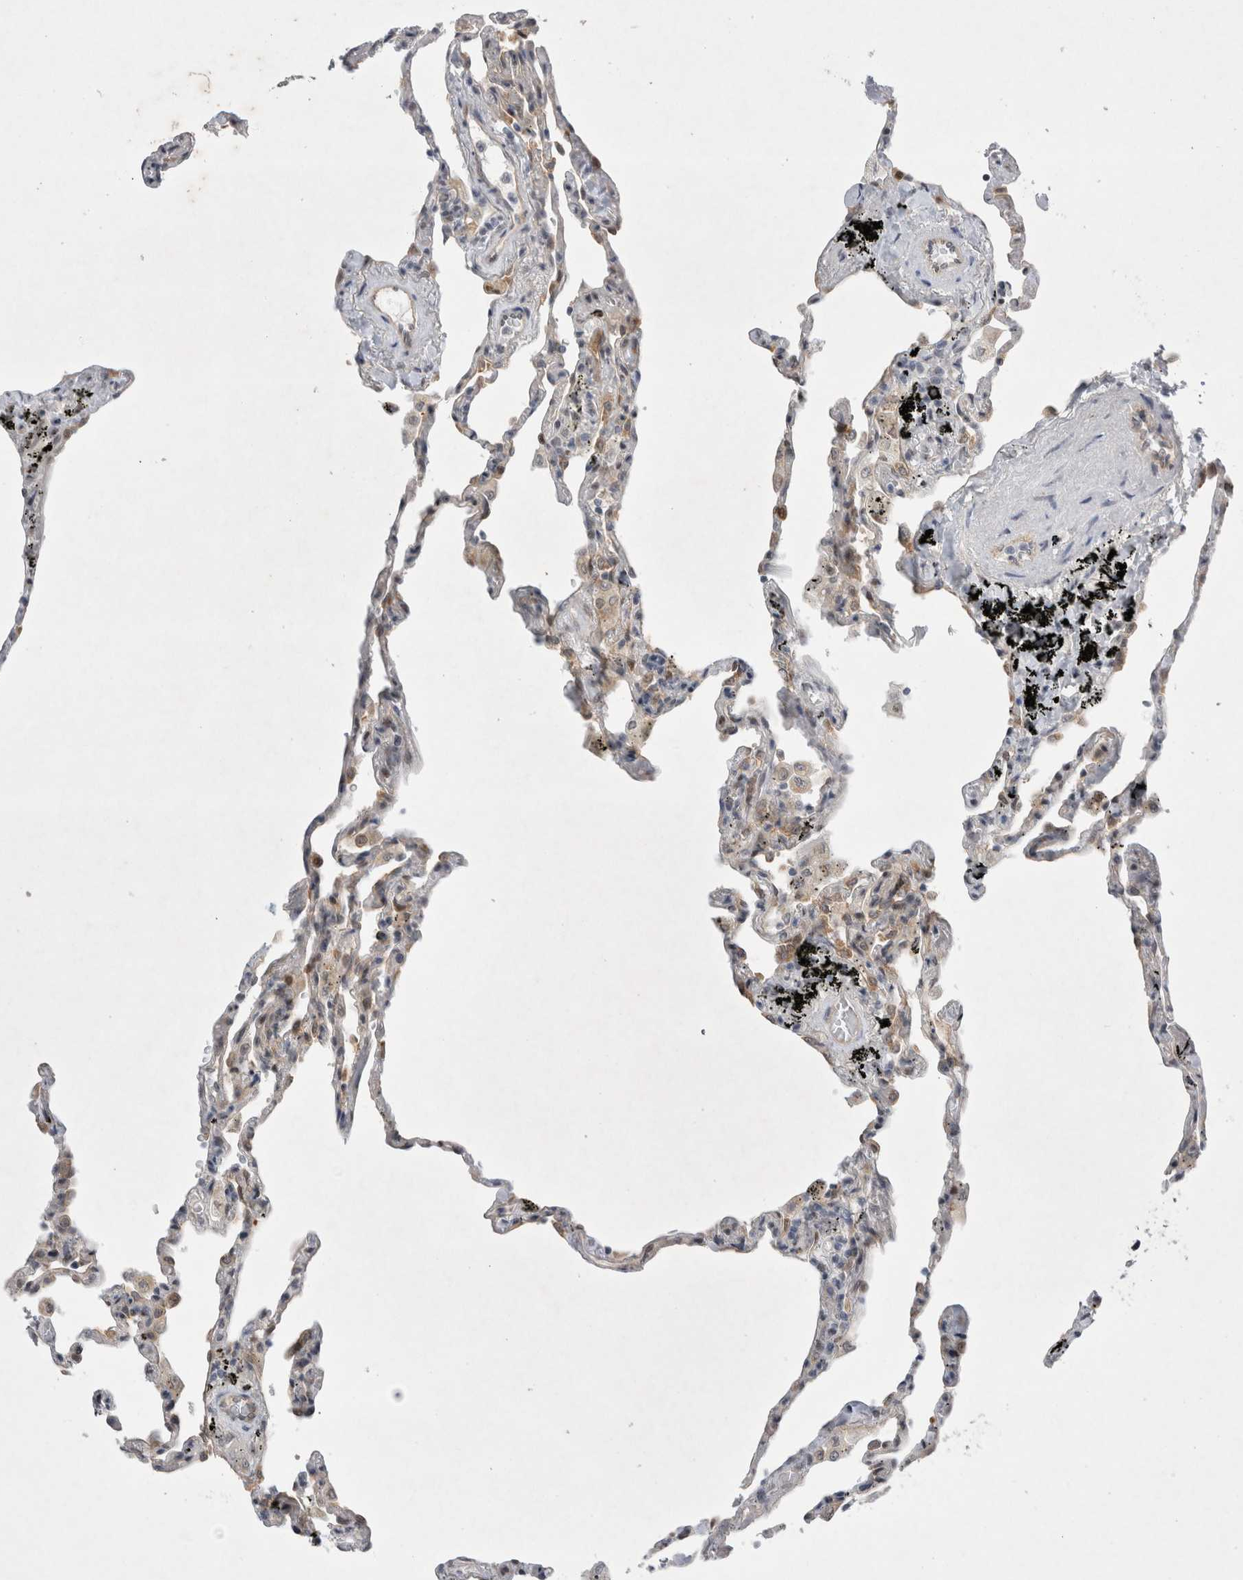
{"staining": {"intensity": "weak", "quantity": "25%-75%", "location": "cytoplasmic/membranous"}, "tissue": "lung", "cell_type": "Alveolar cells", "image_type": "normal", "snomed": [{"axis": "morphology", "description": "Normal tissue, NOS"}, {"axis": "topography", "description": "Lung"}], "caption": "Brown immunohistochemical staining in normal lung exhibits weak cytoplasmic/membranous expression in approximately 25%-75% of alveolar cells.", "gene": "WIPF2", "patient": {"sex": "male", "age": 59}}